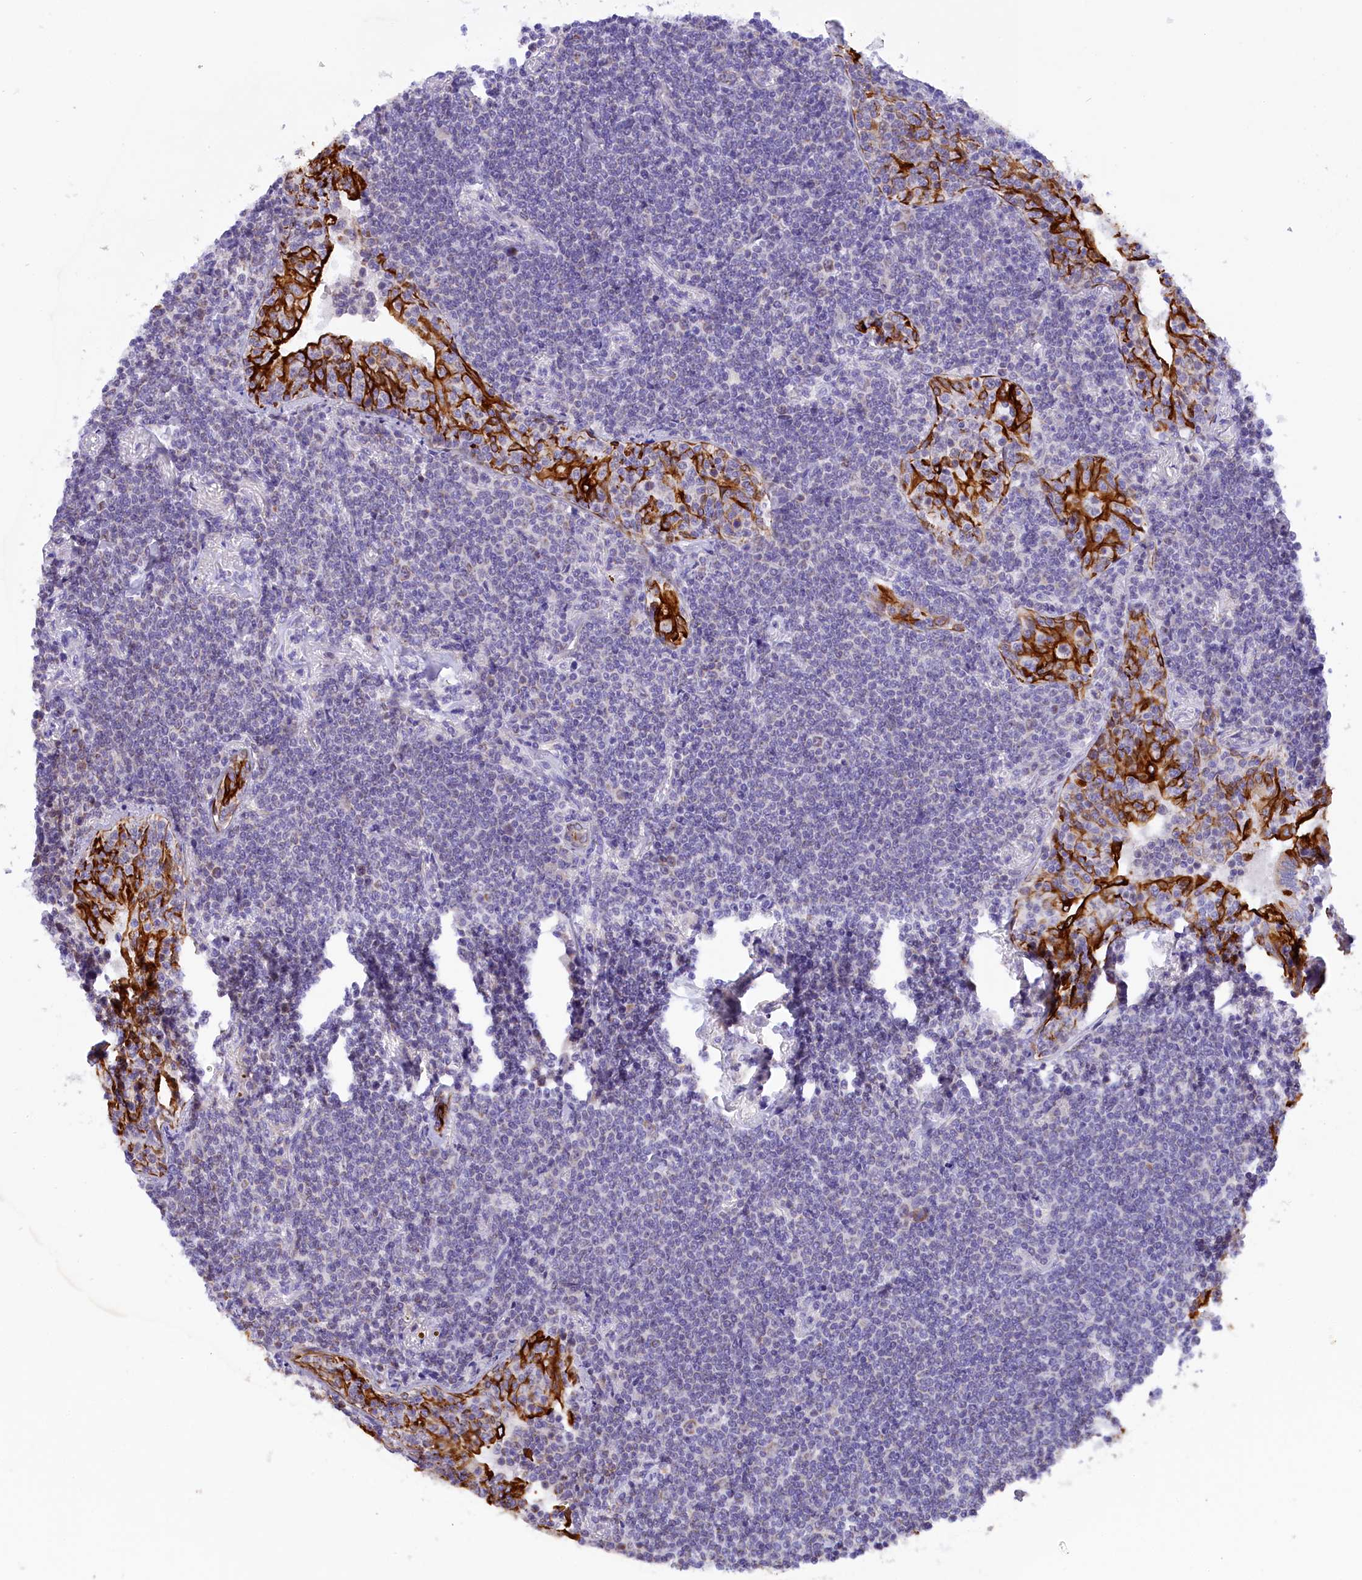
{"staining": {"intensity": "negative", "quantity": "none", "location": "none"}, "tissue": "lymphoma", "cell_type": "Tumor cells", "image_type": "cancer", "snomed": [{"axis": "morphology", "description": "Malignant lymphoma, non-Hodgkin's type, Low grade"}, {"axis": "topography", "description": "Lung"}], "caption": "The micrograph reveals no significant staining in tumor cells of lymphoma.", "gene": "PKIA", "patient": {"sex": "female", "age": 71}}